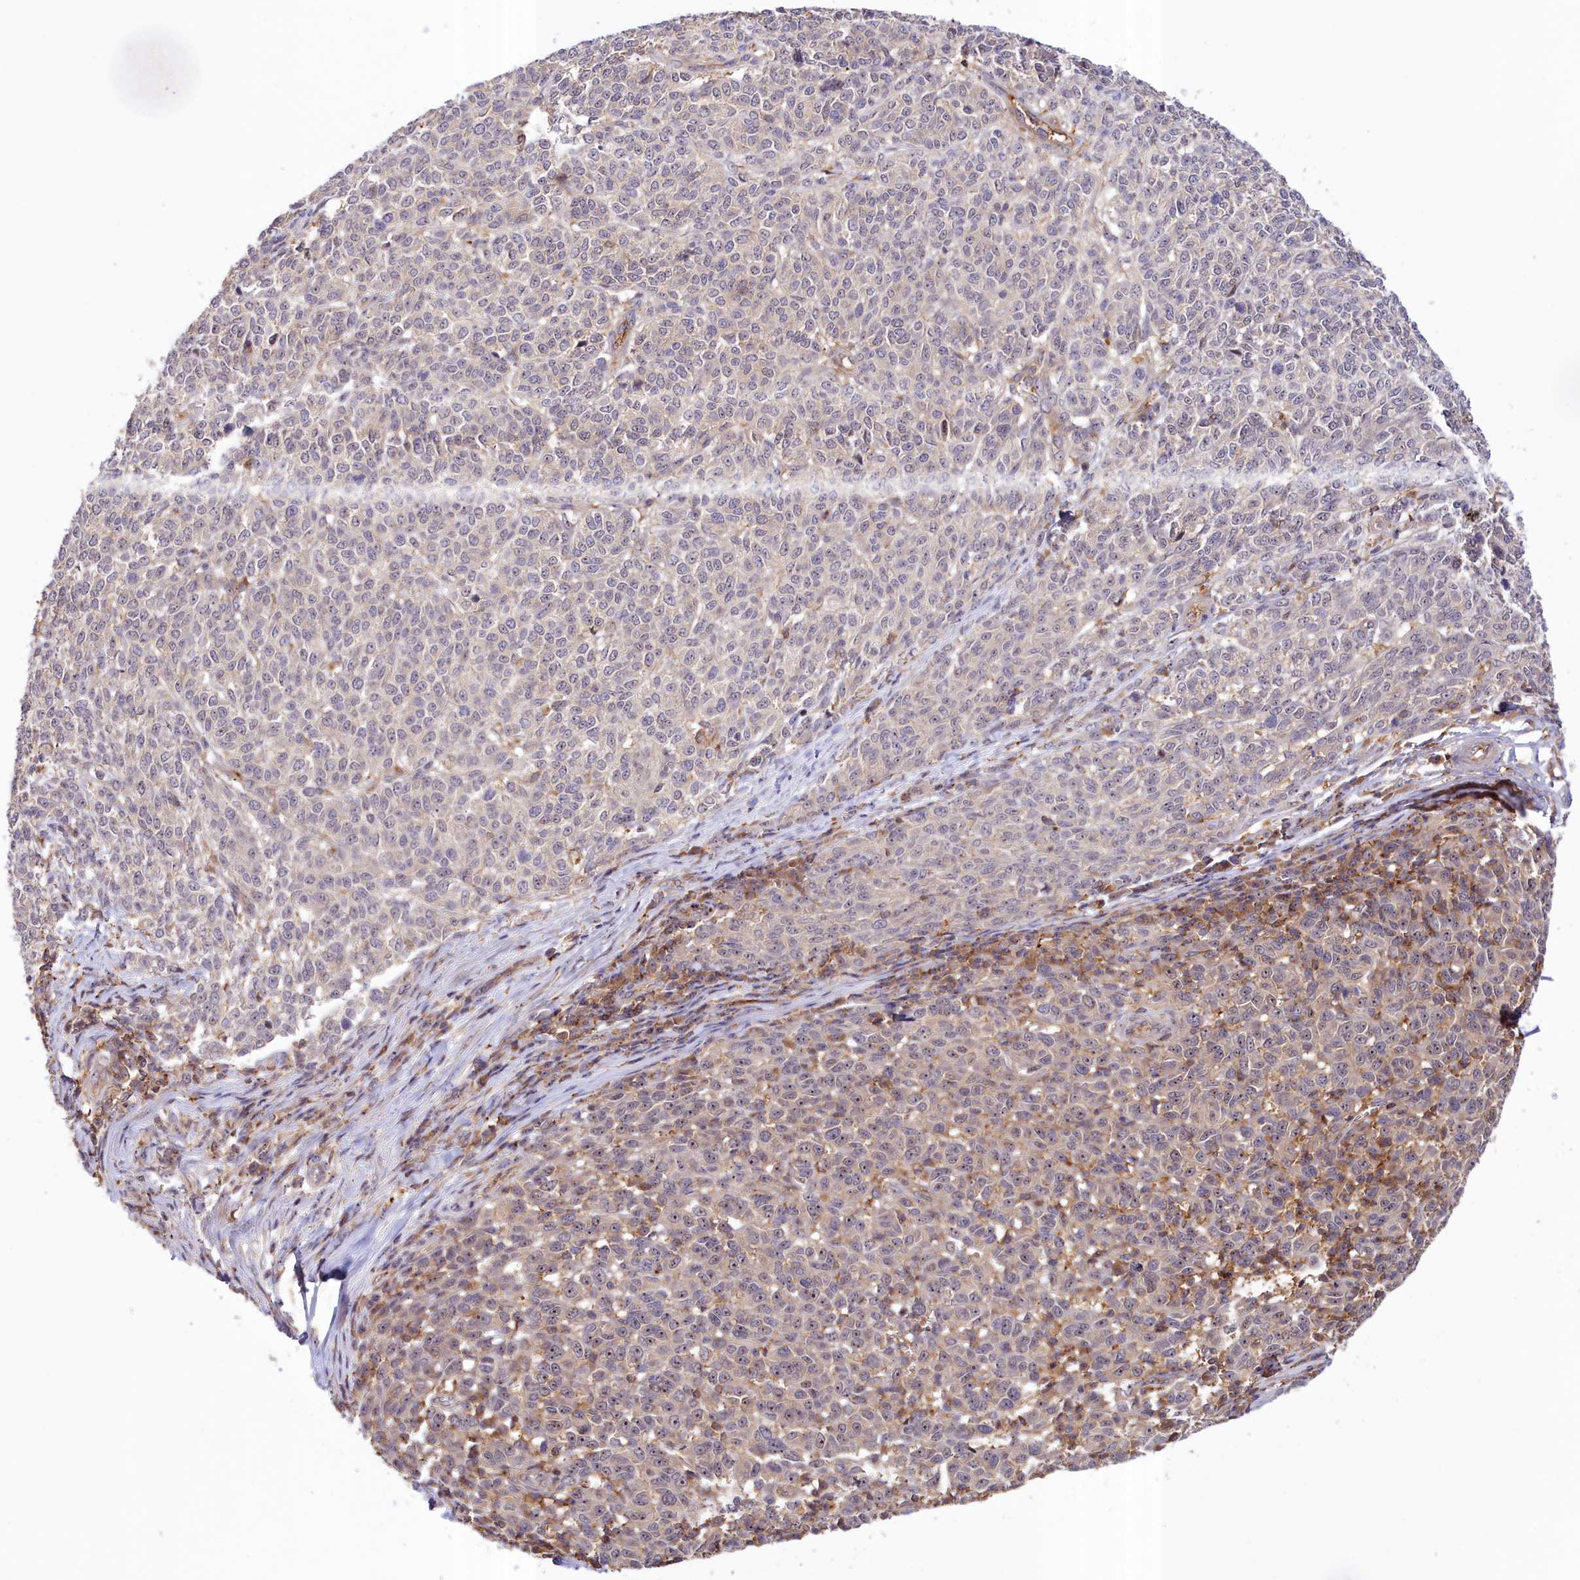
{"staining": {"intensity": "moderate", "quantity": "25%-75%", "location": "nuclear"}, "tissue": "melanoma", "cell_type": "Tumor cells", "image_type": "cancer", "snomed": [{"axis": "morphology", "description": "Malignant melanoma, NOS"}, {"axis": "topography", "description": "Skin"}], "caption": "Human melanoma stained for a protein (brown) reveals moderate nuclear positive positivity in about 25%-75% of tumor cells.", "gene": "NEURL4", "patient": {"sex": "male", "age": 49}}